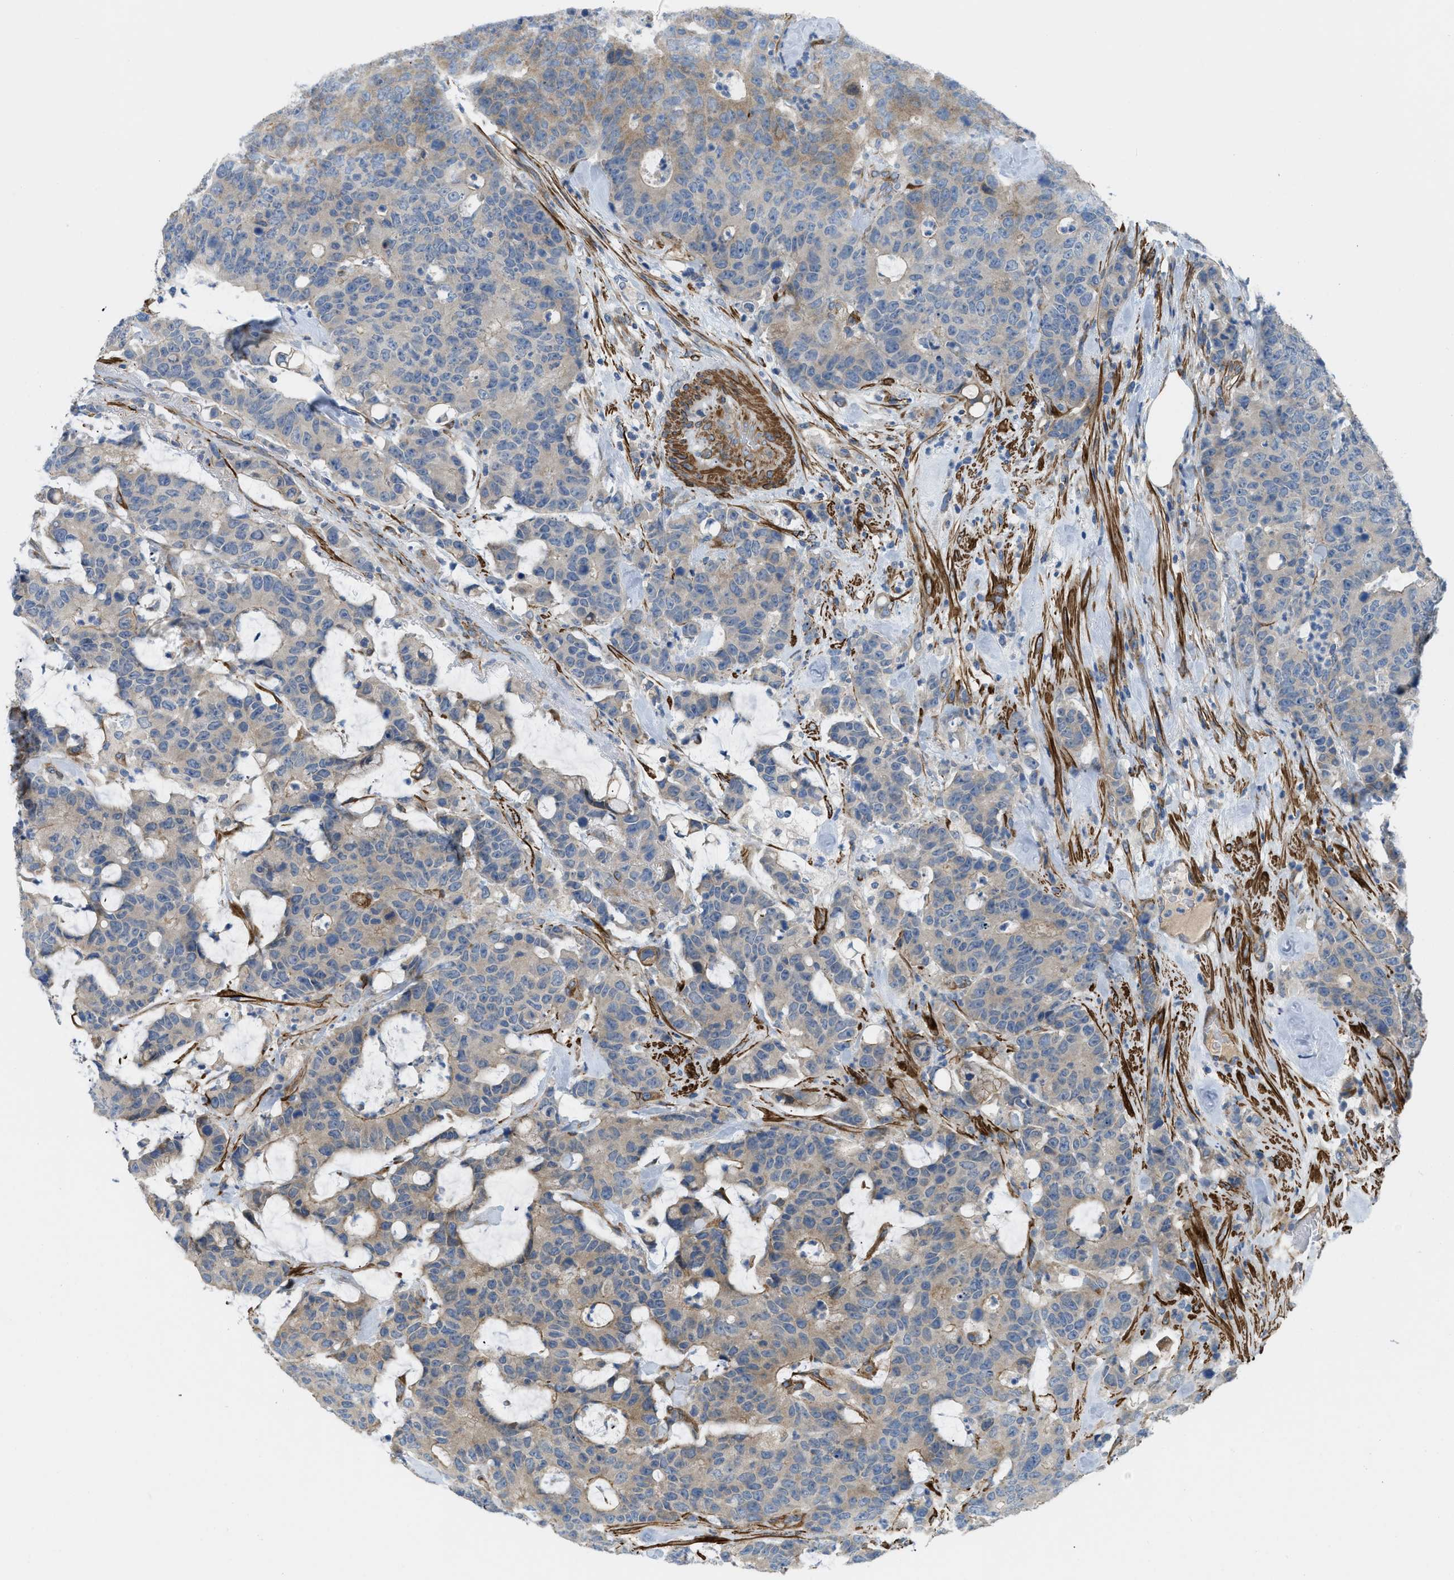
{"staining": {"intensity": "weak", "quantity": "25%-75%", "location": "cytoplasmic/membranous"}, "tissue": "colorectal cancer", "cell_type": "Tumor cells", "image_type": "cancer", "snomed": [{"axis": "morphology", "description": "Adenocarcinoma, NOS"}, {"axis": "topography", "description": "Colon"}], "caption": "Colorectal cancer was stained to show a protein in brown. There is low levels of weak cytoplasmic/membranous staining in about 25%-75% of tumor cells.", "gene": "BMPR1A", "patient": {"sex": "female", "age": 86}}